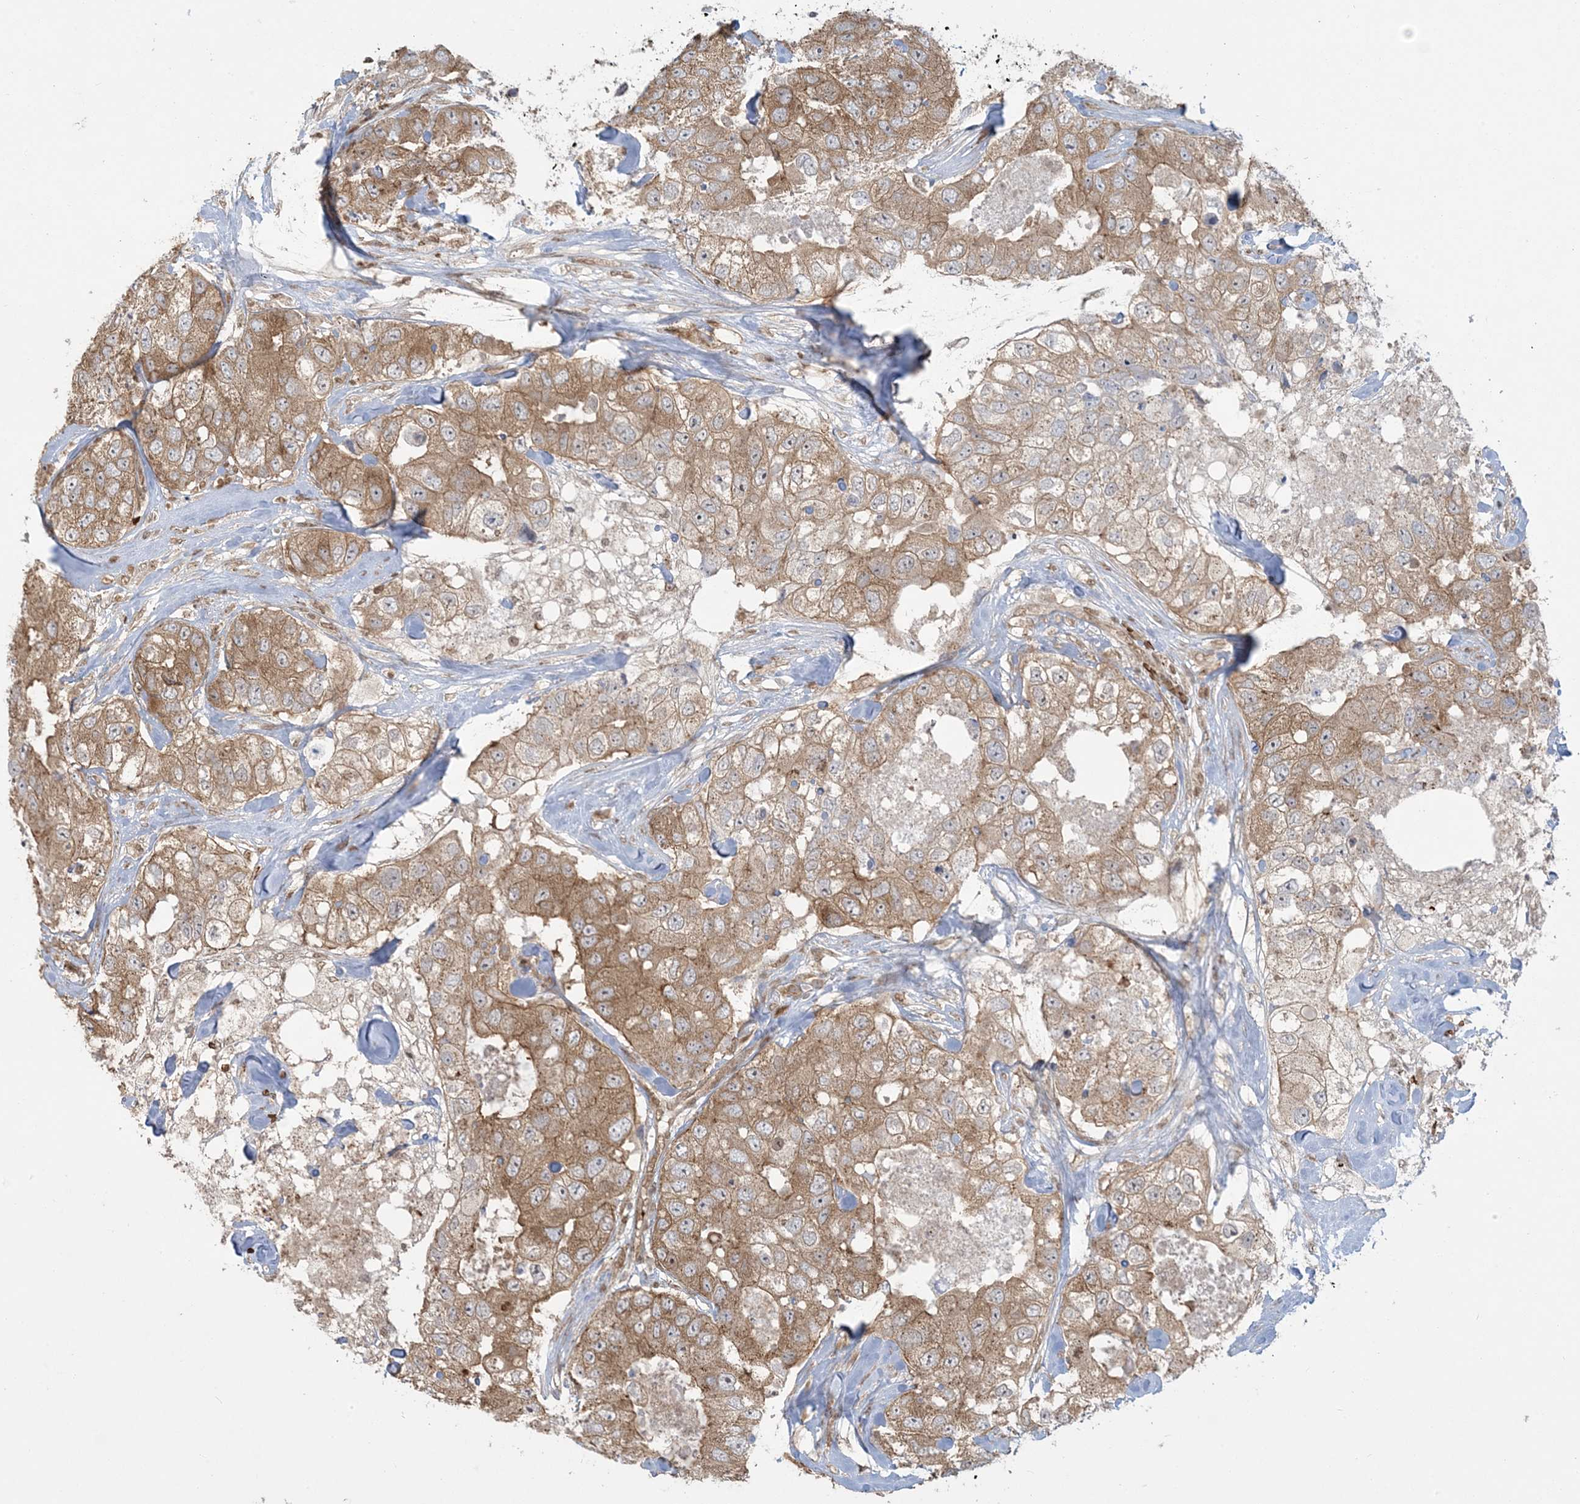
{"staining": {"intensity": "moderate", "quantity": ">75%", "location": "cytoplasmic/membranous"}, "tissue": "breast cancer", "cell_type": "Tumor cells", "image_type": "cancer", "snomed": [{"axis": "morphology", "description": "Duct carcinoma"}, {"axis": "topography", "description": "Breast"}], "caption": "Tumor cells demonstrate medium levels of moderate cytoplasmic/membranous expression in about >75% of cells in human breast intraductal carcinoma.", "gene": "ABCF3", "patient": {"sex": "female", "age": 62}}